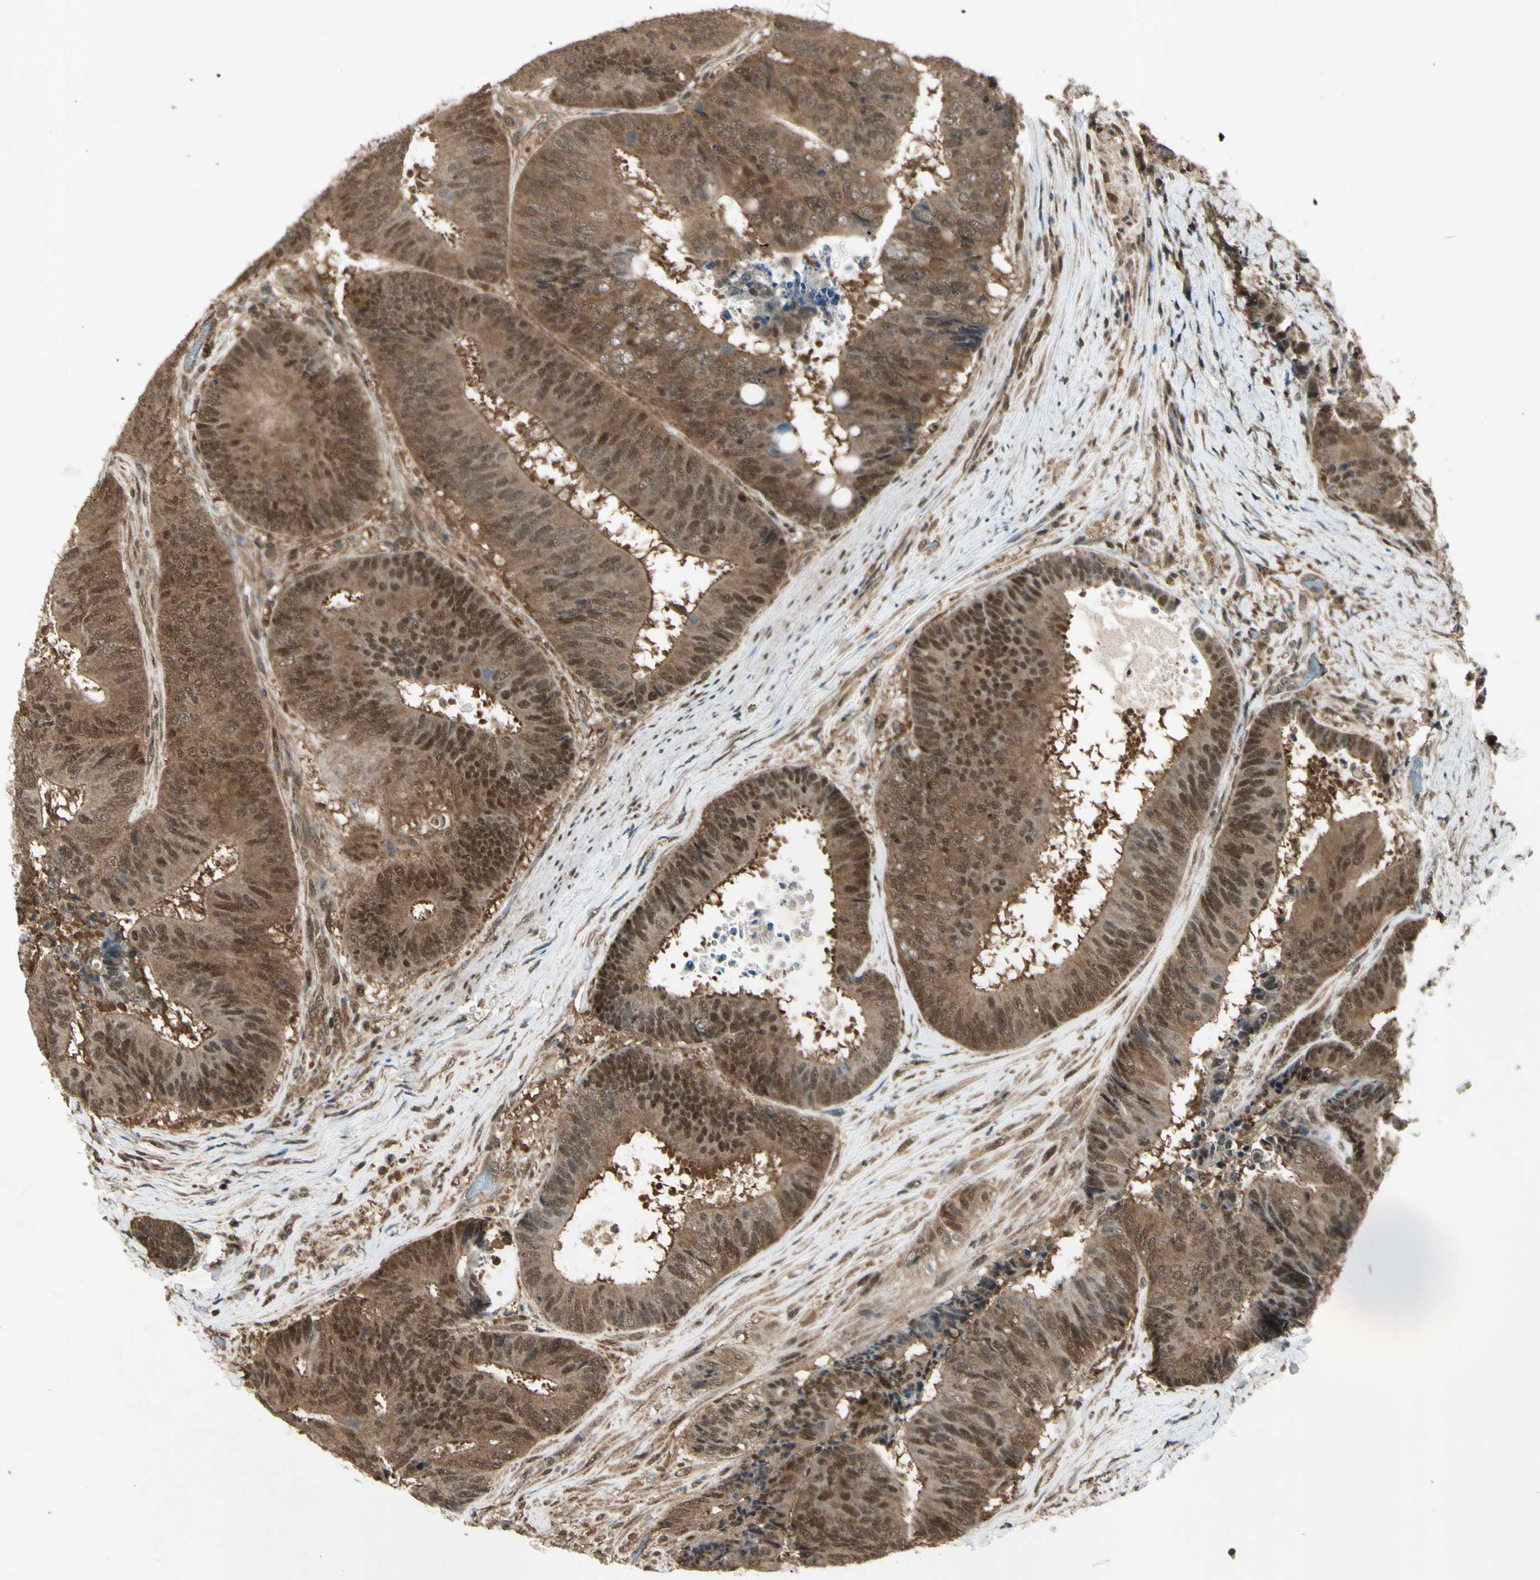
{"staining": {"intensity": "moderate", "quantity": ">75%", "location": "cytoplasmic/membranous,nuclear"}, "tissue": "colorectal cancer", "cell_type": "Tumor cells", "image_type": "cancer", "snomed": [{"axis": "morphology", "description": "Adenocarcinoma, NOS"}, {"axis": "topography", "description": "Rectum"}], "caption": "This is a photomicrograph of immunohistochemistry (IHC) staining of colorectal cancer, which shows moderate expression in the cytoplasmic/membranous and nuclear of tumor cells.", "gene": "PSMD5", "patient": {"sex": "male", "age": 72}}